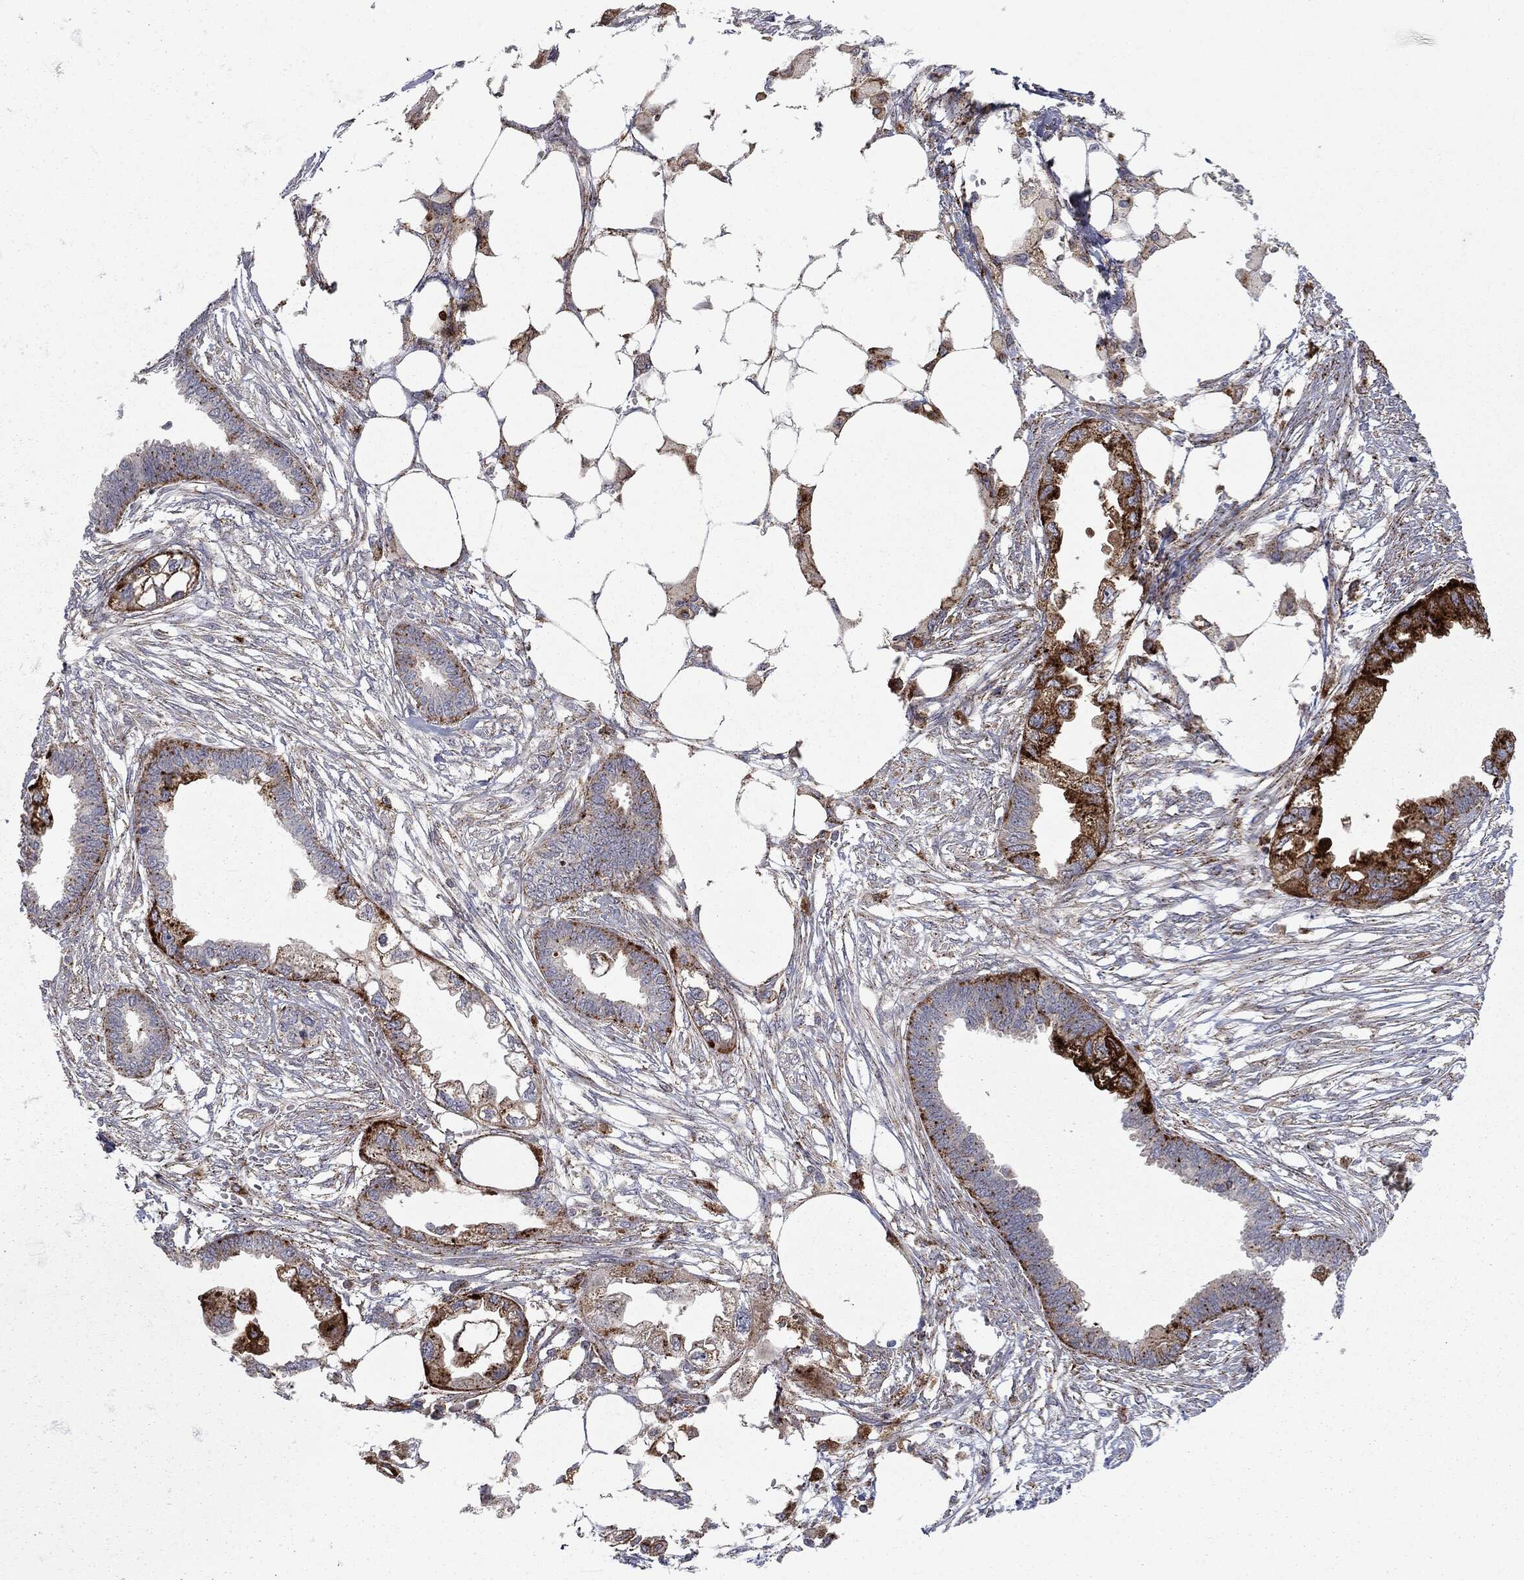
{"staining": {"intensity": "strong", "quantity": ">75%", "location": "cytoplasmic/membranous"}, "tissue": "endometrial cancer", "cell_type": "Tumor cells", "image_type": "cancer", "snomed": [{"axis": "morphology", "description": "Adenocarcinoma, NOS"}, {"axis": "morphology", "description": "Adenocarcinoma, metastatic, NOS"}, {"axis": "topography", "description": "Adipose tissue"}, {"axis": "topography", "description": "Endometrium"}], "caption": "Adenocarcinoma (endometrial) stained with a brown dye exhibits strong cytoplasmic/membranous positive staining in approximately >75% of tumor cells.", "gene": "CTSA", "patient": {"sex": "female", "age": 67}}